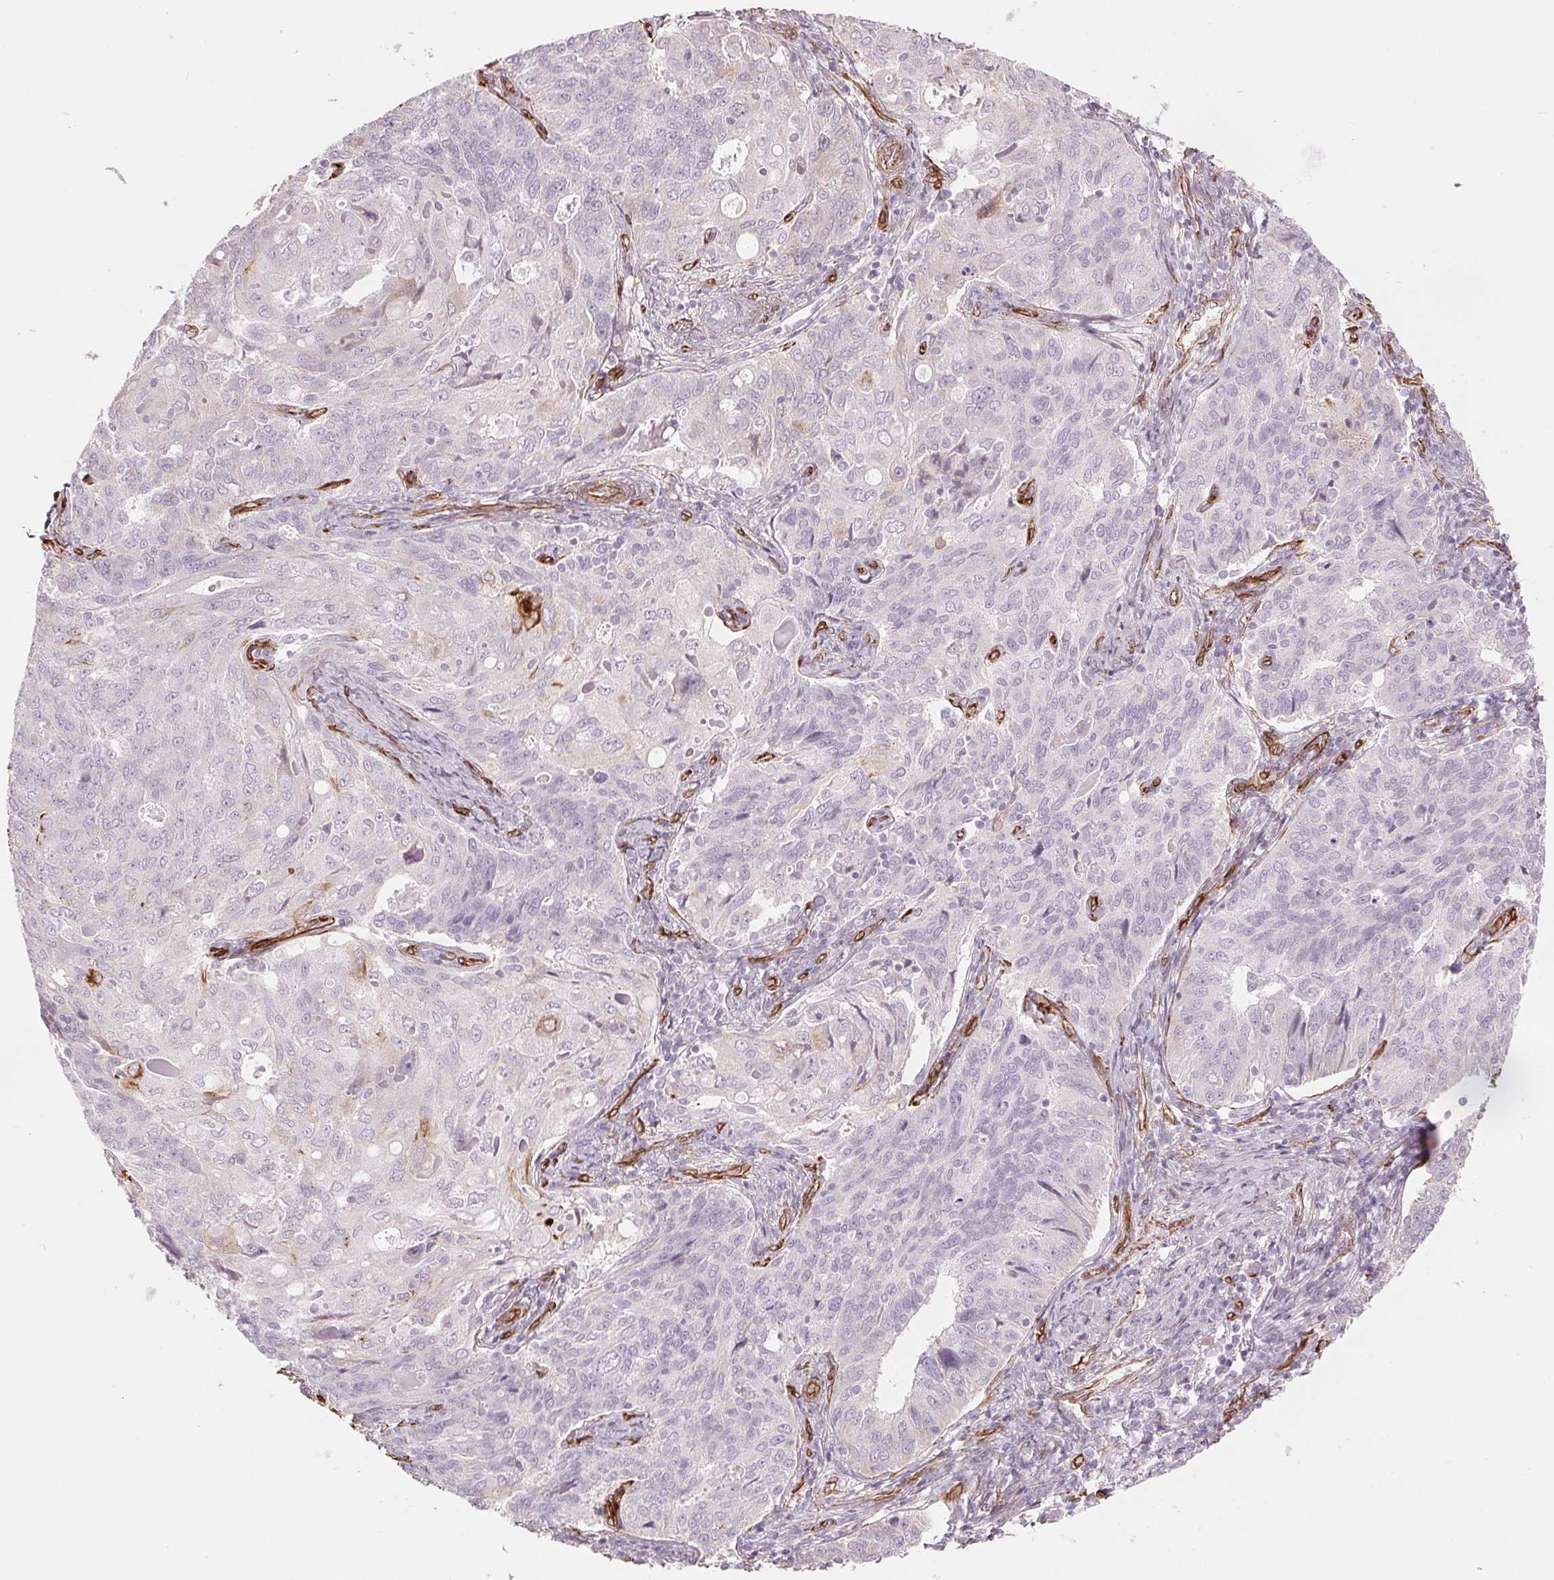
{"staining": {"intensity": "negative", "quantity": "none", "location": "none"}, "tissue": "endometrial cancer", "cell_type": "Tumor cells", "image_type": "cancer", "snomed": [{"axis": "morphology", "description": "Adenocarcinoma, NOS"}, {"axis": "topography", "description": "Endometrium"}], "caption": "Tumor cells show no significant expression in endometrial cancer. (DAB IHC with hematoxylin counter stain).", "gene": "CLPS", "patient": {"sex": "female", "age": 43}}